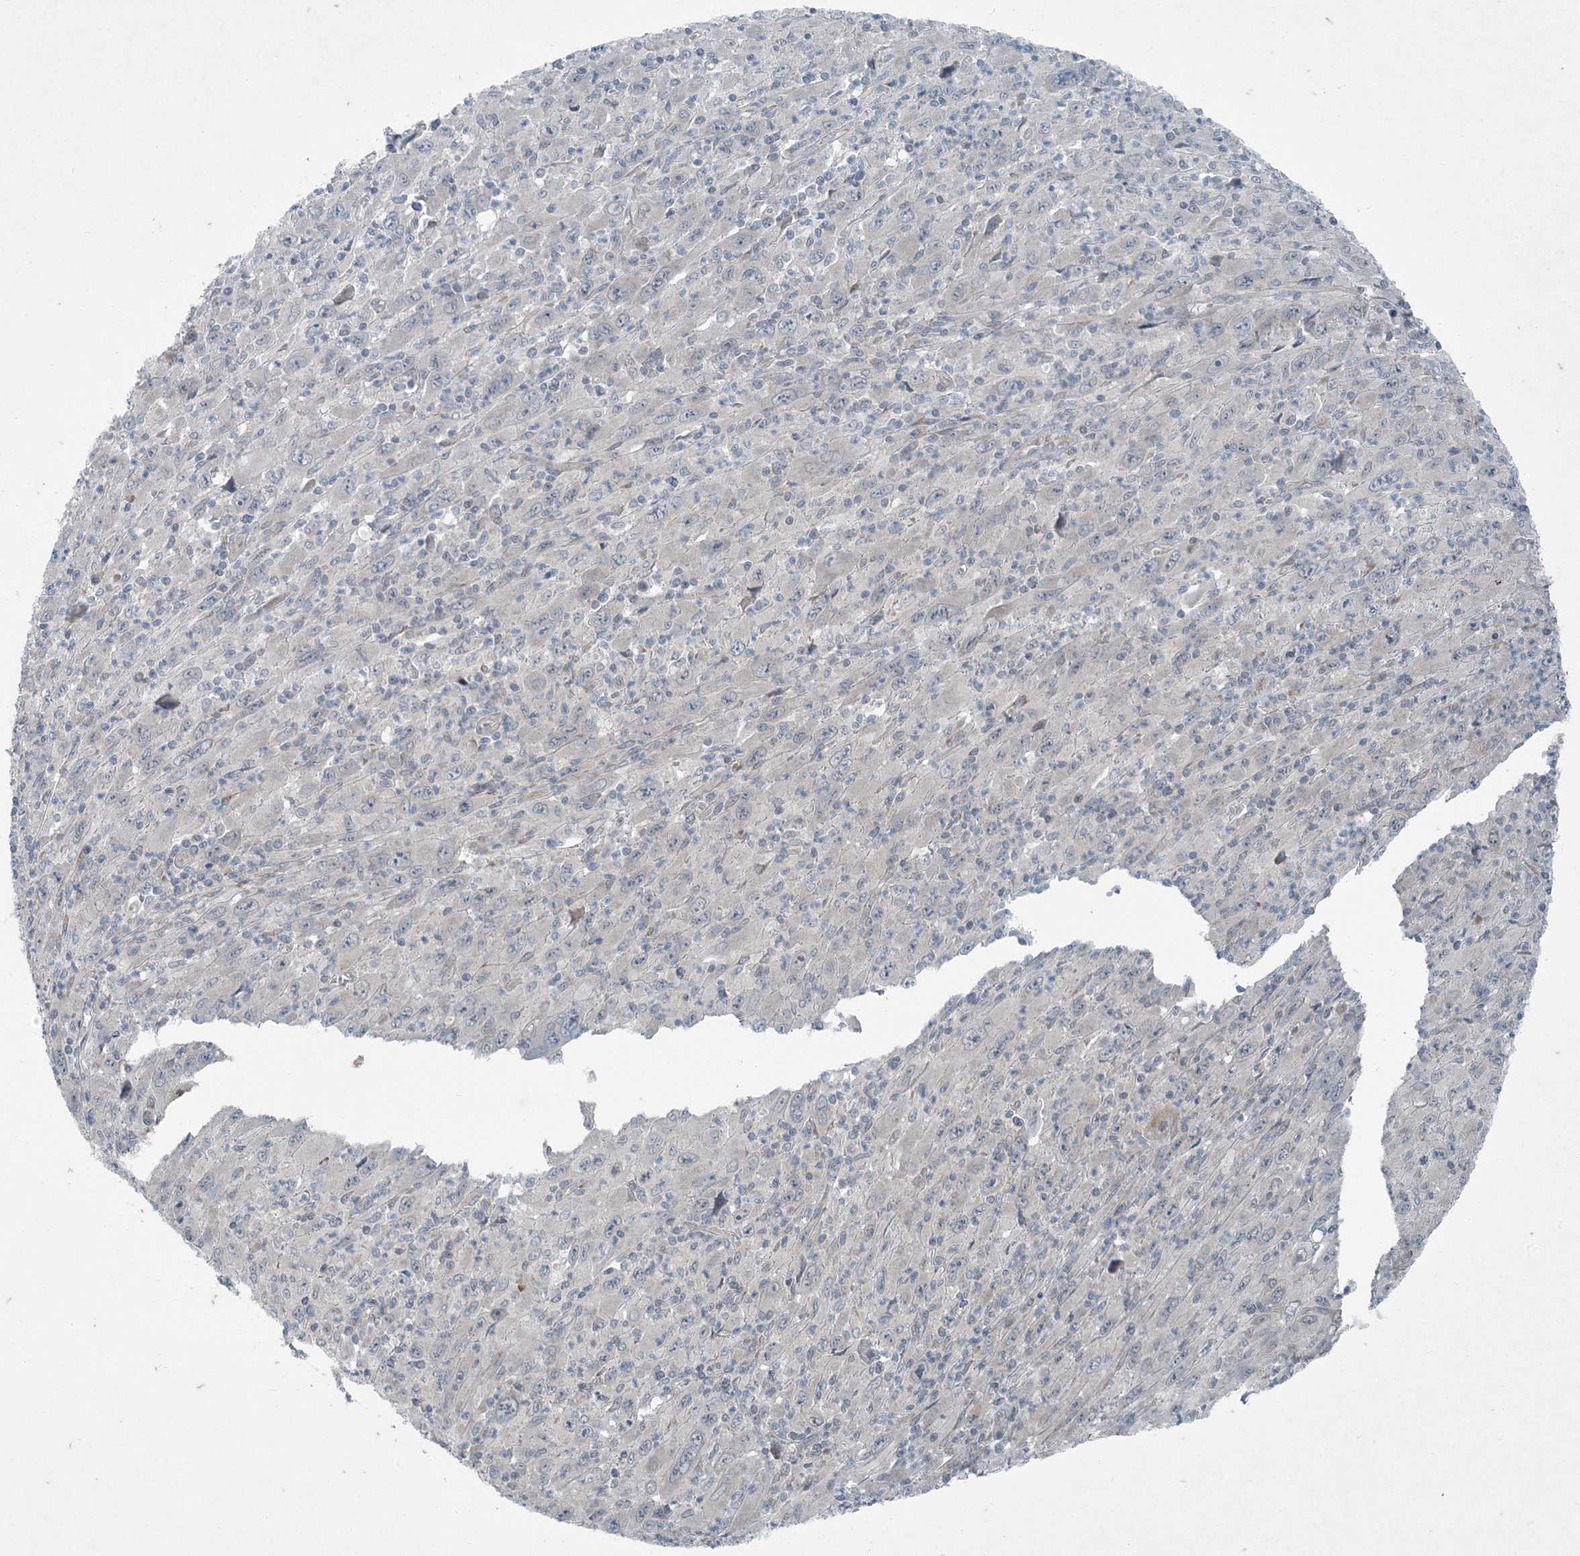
{"staining": {"intensity": "negative", "quantity": "none", "location": "none"}, "tissue": "melanoma", "cell_type": "Tumor cells", "image_type": "cancer", "snomed": [{"axis": "morphology", "description": "Malignant melanoma, Metastatic site"}, {"axis": "topography", "description": "Skin"}], "caption": "Human melanoma stained for a protein using immunohistochemistry (IHC) reveals no positivity in tumor cells.", "gene": "PC", "patient": {"sex": "female", "age": 56}}